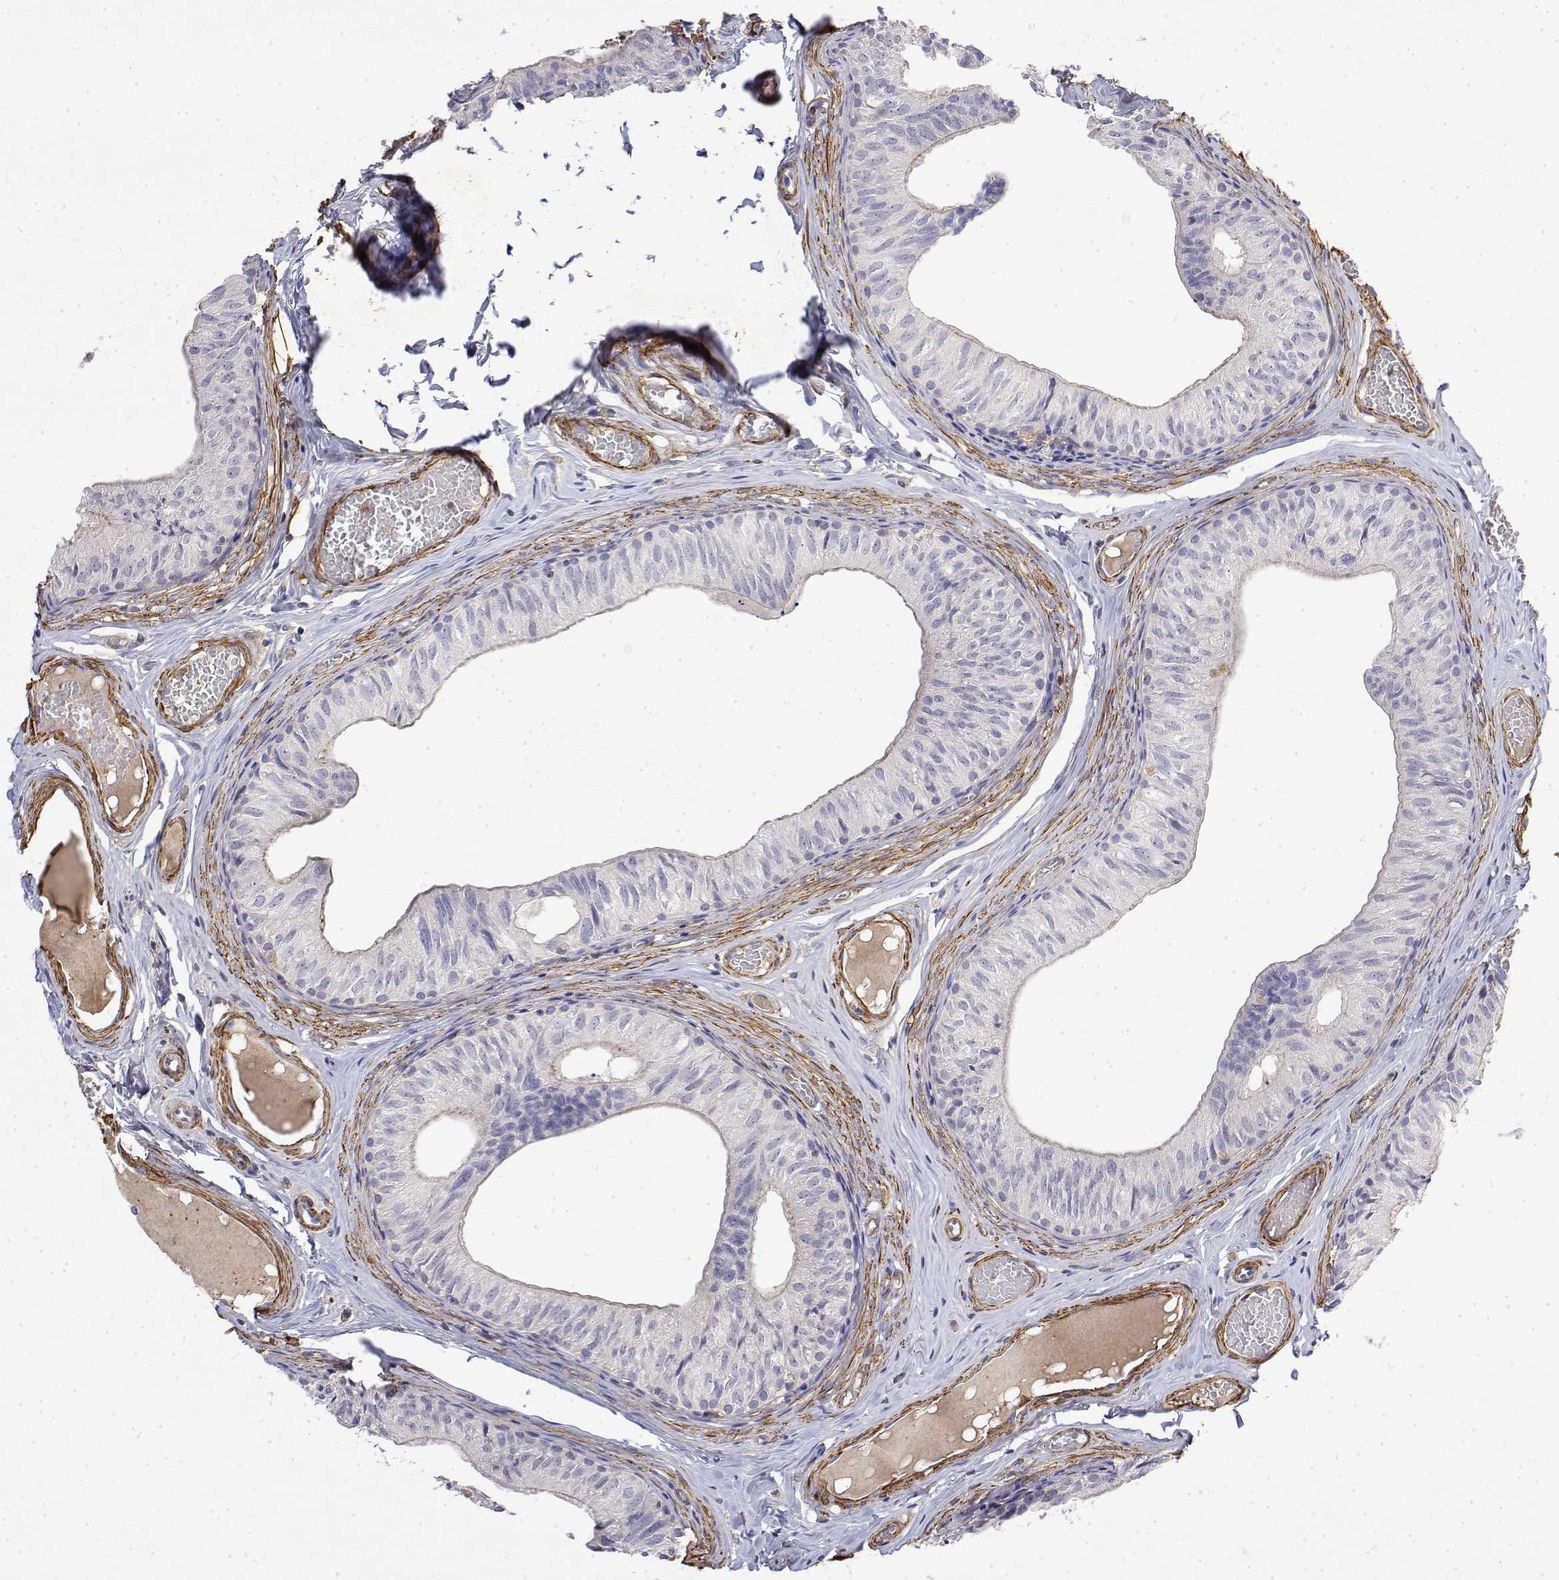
{"staining": {"intensity": "negative", "quantity": "none", "location": "none"}, "tissue": "epididymis", "cell_type": "Glandular cells", "image_type": "normal", "snomed": [{"axis": "morphology", "description": "Normal tissue, NOS"}, {"axis": "topography", "description": "Epididymis"}], "caption": "Immunohistochemistry of unremarkable epididymis exhibits no staining in glandular cells.", "gene": "SOWAHD", "patient": {"sex": "male", "age": 25}}